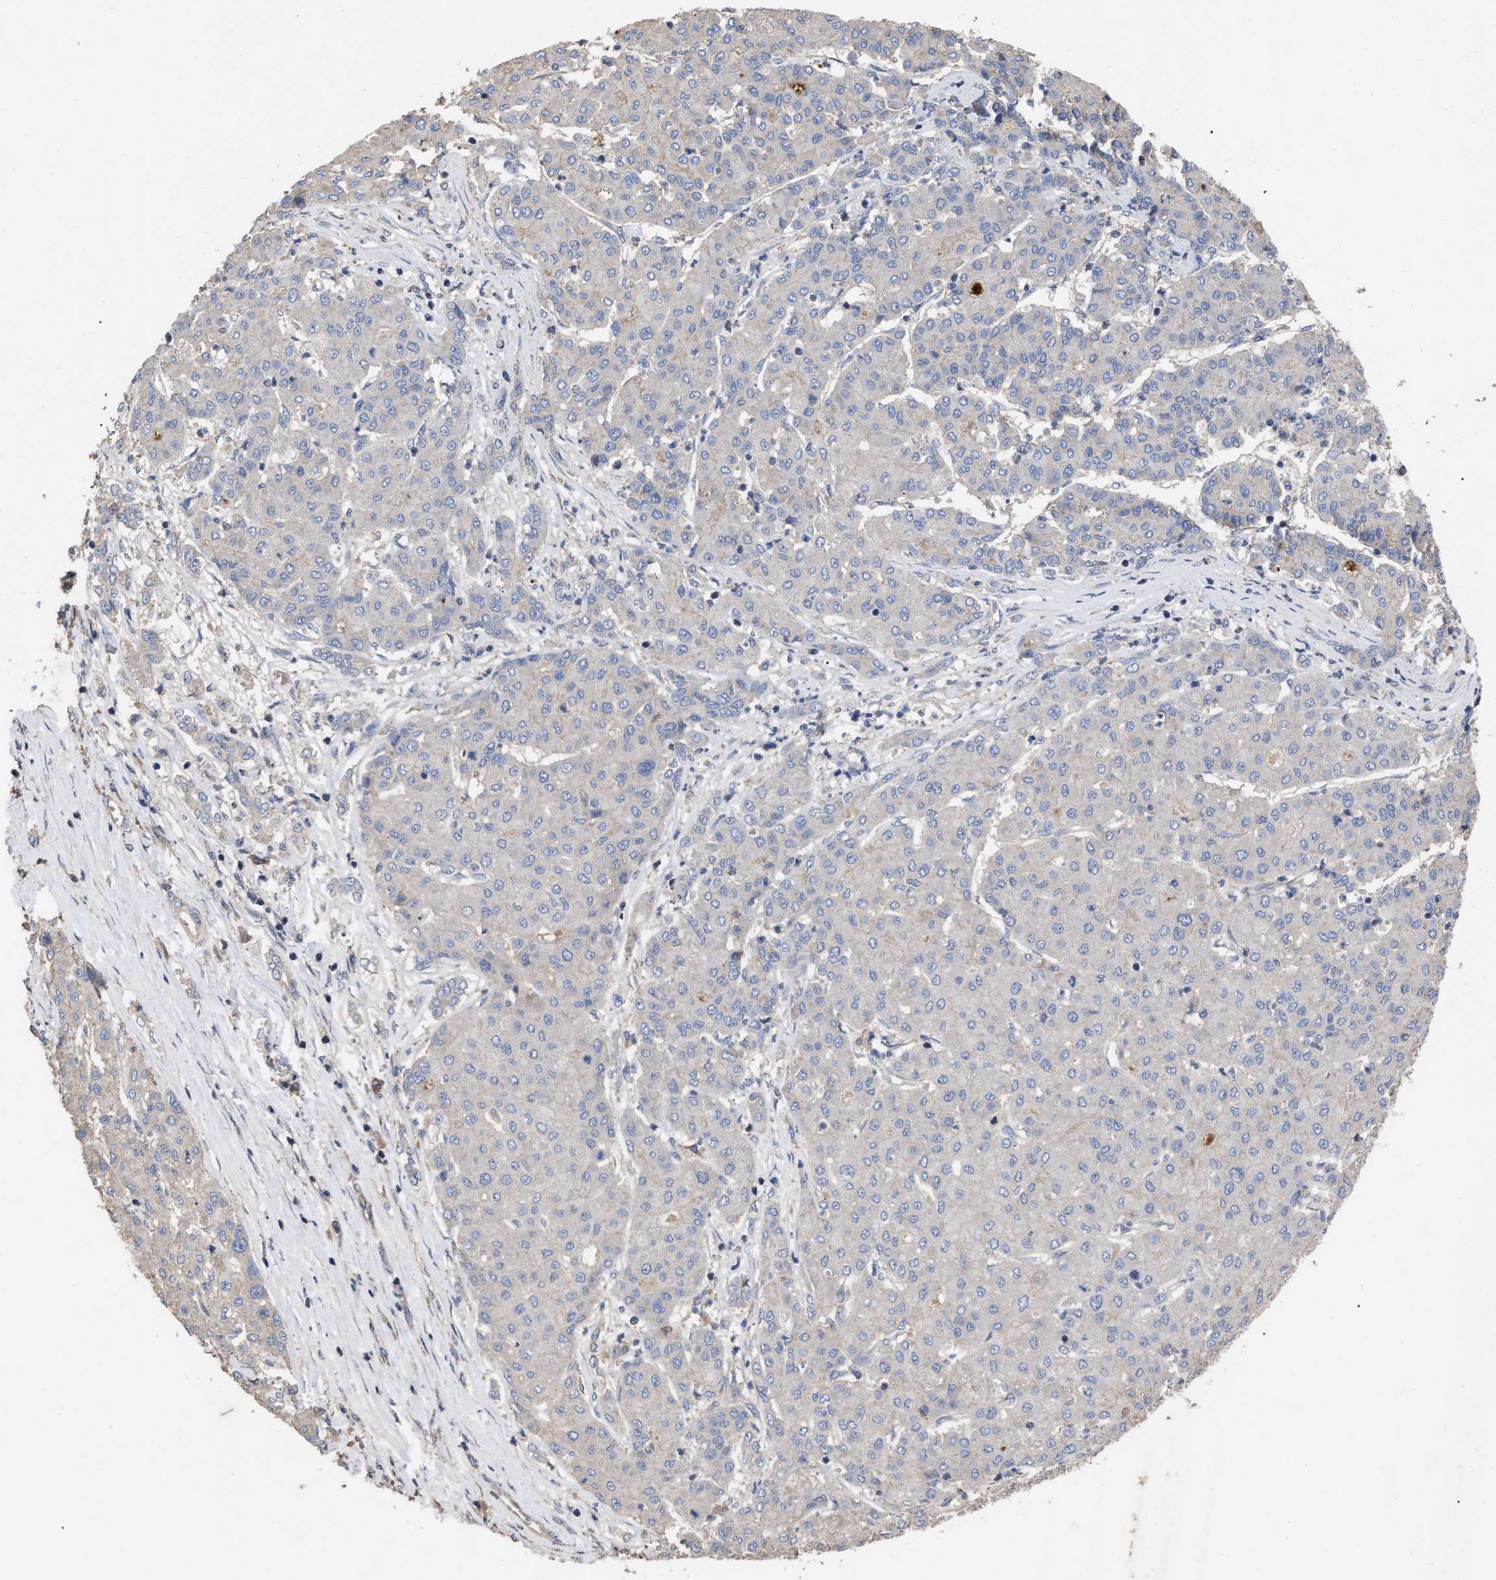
{"staining": {"intensity": "negative", "quantity": "none", "location": "none"}, "tissue": "liver cancer", "cell_type": "Tumor cells", "image_type": "cancer", "snomed": [{"axis": "morphology", "description": "Carcinoma, Hepatocellular, NOS"}, {"axis": "topography", "description": "Liver"}], "caption": "Tumor cells show no significant protein positivity in hepatocellular carcinoma (liver).", "gene": "BTN2A1", "patient": {"sex": "male", "age": 65}}